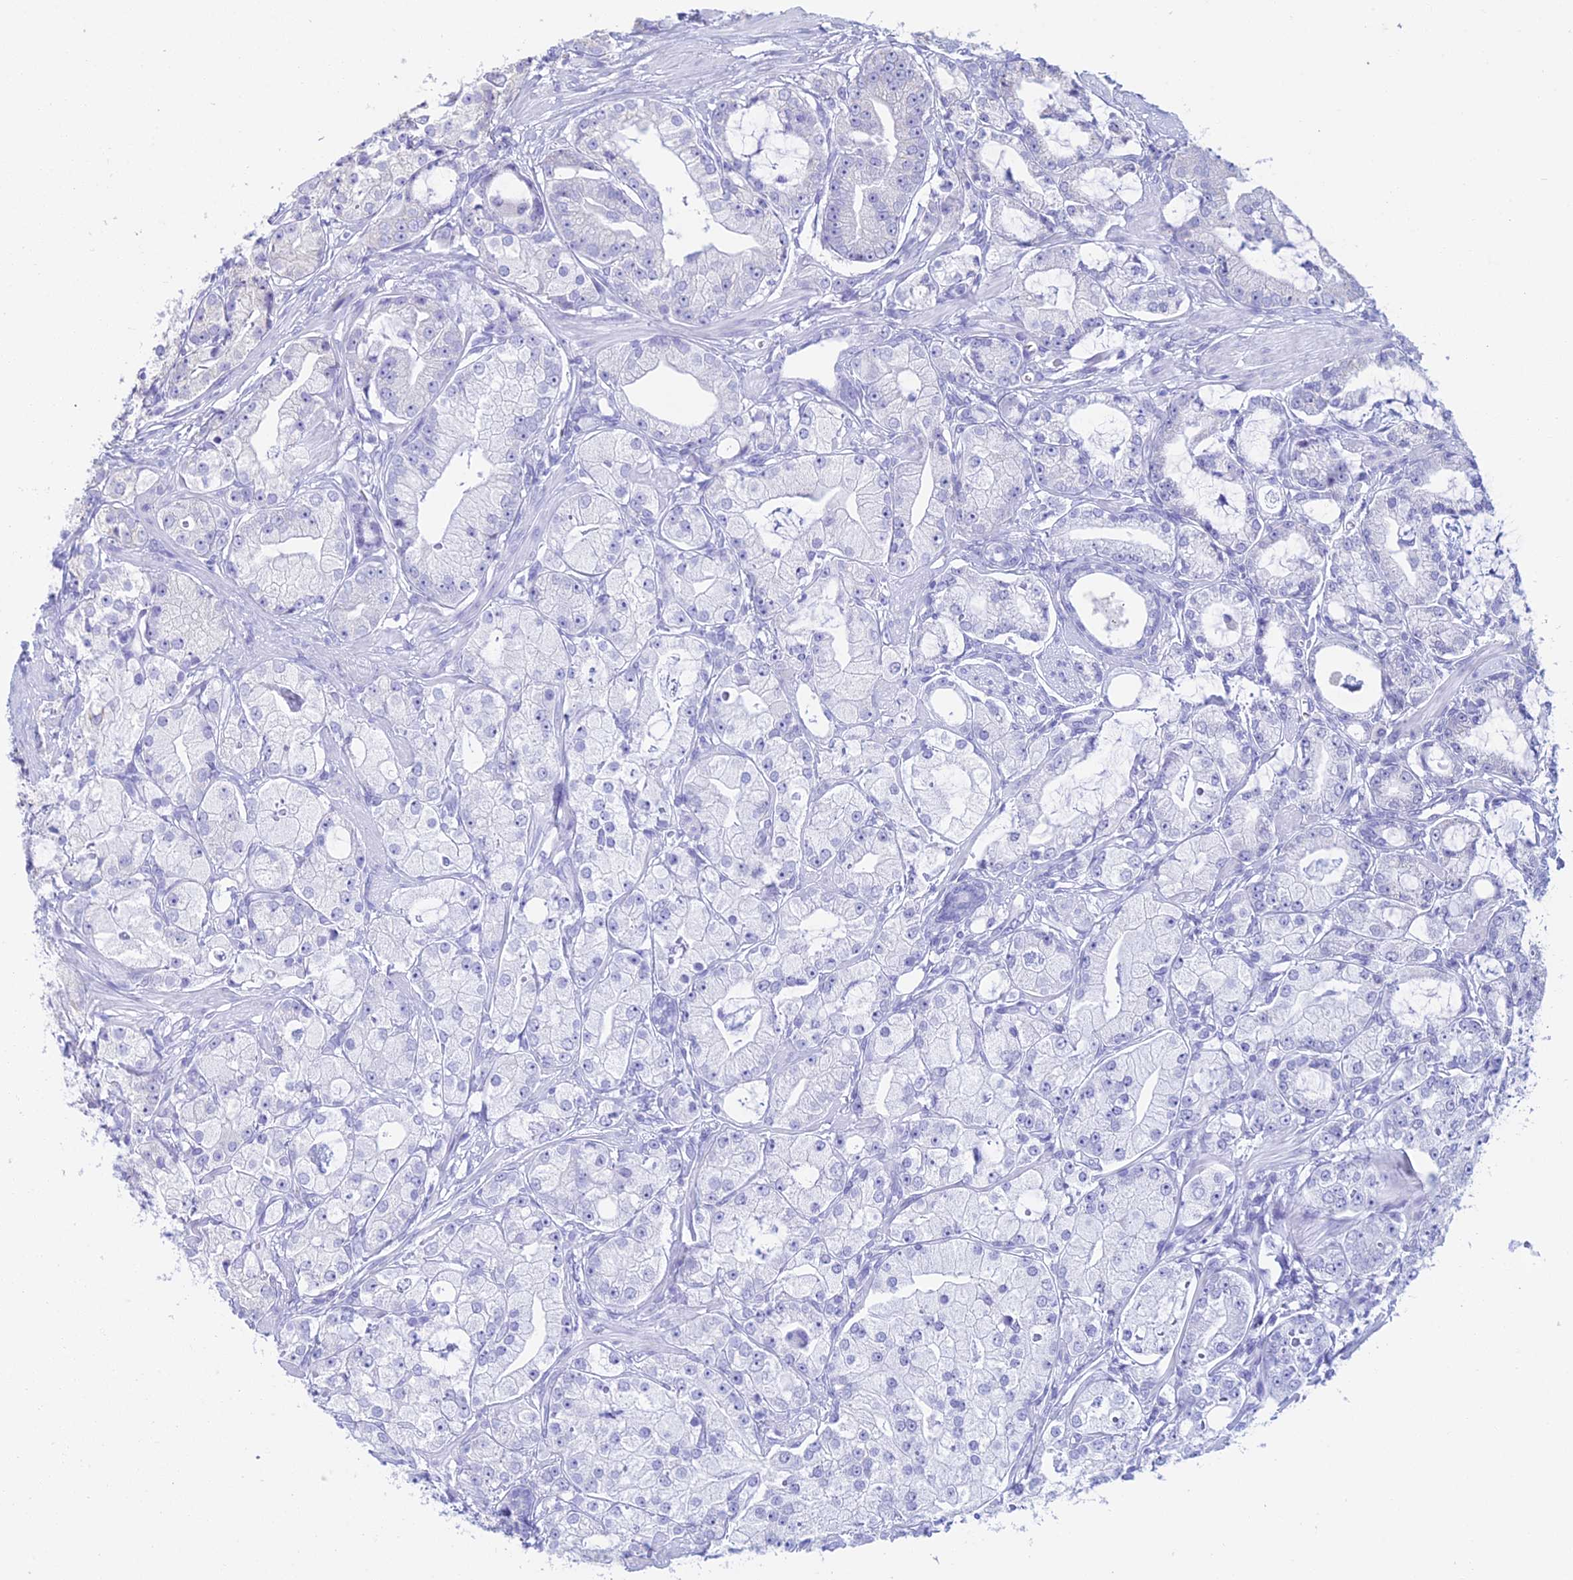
{"staining": {"intensity": "weak", "quantity": "<25%", "location": "cytoplasmic/membranous"}, "tissue": "prostate cancer", "cell_type": "Tumor cells", "image_type": "cancer", "snomed": [{"axis": "morphology", "description": "Adenocarcinoma, High grade"}, {"axis": "topography", "description": "Prostate"}], "caption": "Tumor cells show no significant protein expression in adenocarcinoma (high-grade) (prostate). (DAB (3,3'-diaminobenzidine) immunohistochemistry (IHC), high magnification).", "gene": "OR2W3", "patient": {"sex": "male", "age": 71}}